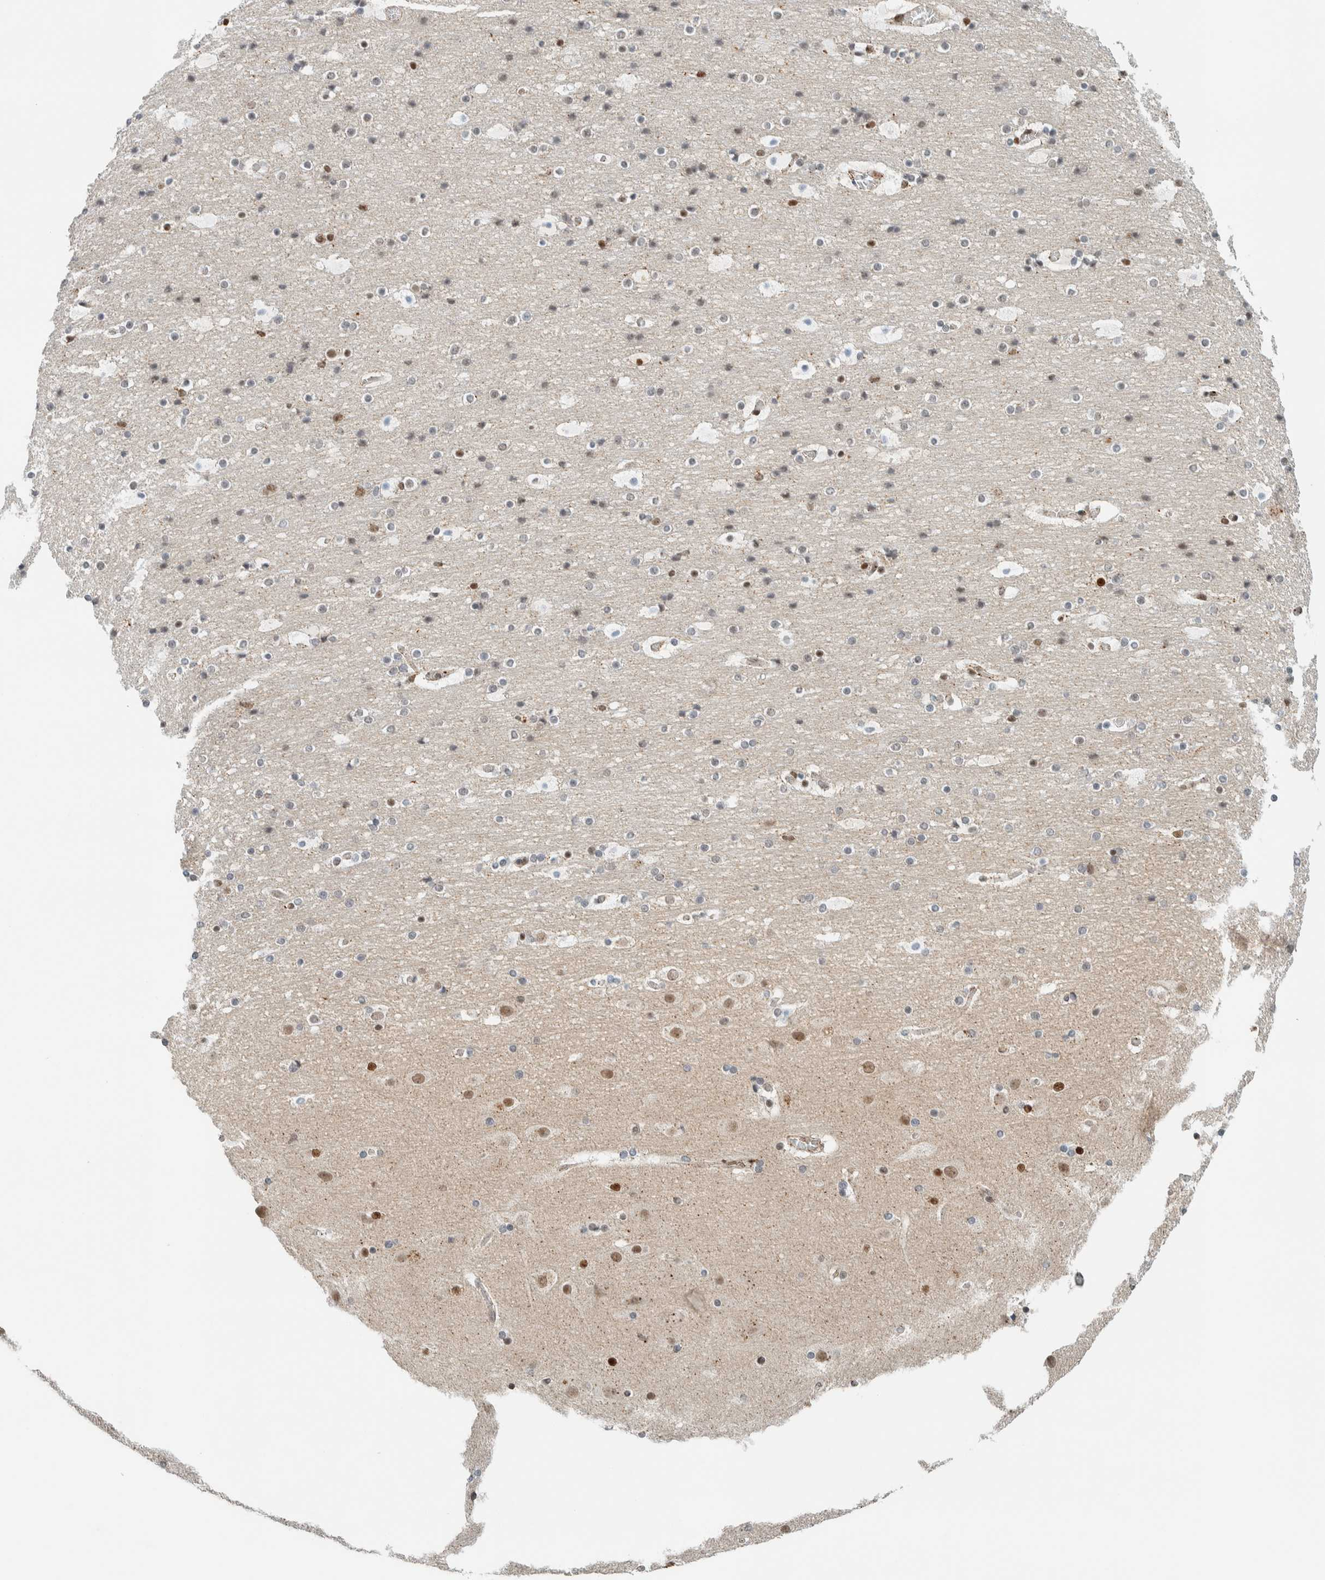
{"staining": {"intensity": "negative", "quantity": "none", "location": "none"}, "tissue": "cerebral cortex", "cell_type": "Endothelial cells", "image_type": "normal", "snomed": [{"axis": "morphology", "description": "Normal tissue, NOS"}, {"axis": "topography", "description": "Cerebral cortex"}], "caption": "This is a micrograph of IHC staining of unremarkable cerebral cortex, which shows no expression in endothelial cells. (DAB (3,3'-diaminobenzidine) immunohistochemistry (IHC) with hematoxylin counter stain).", "gene": "TFE3", "patient": {"sex": "male", "age": 57}}